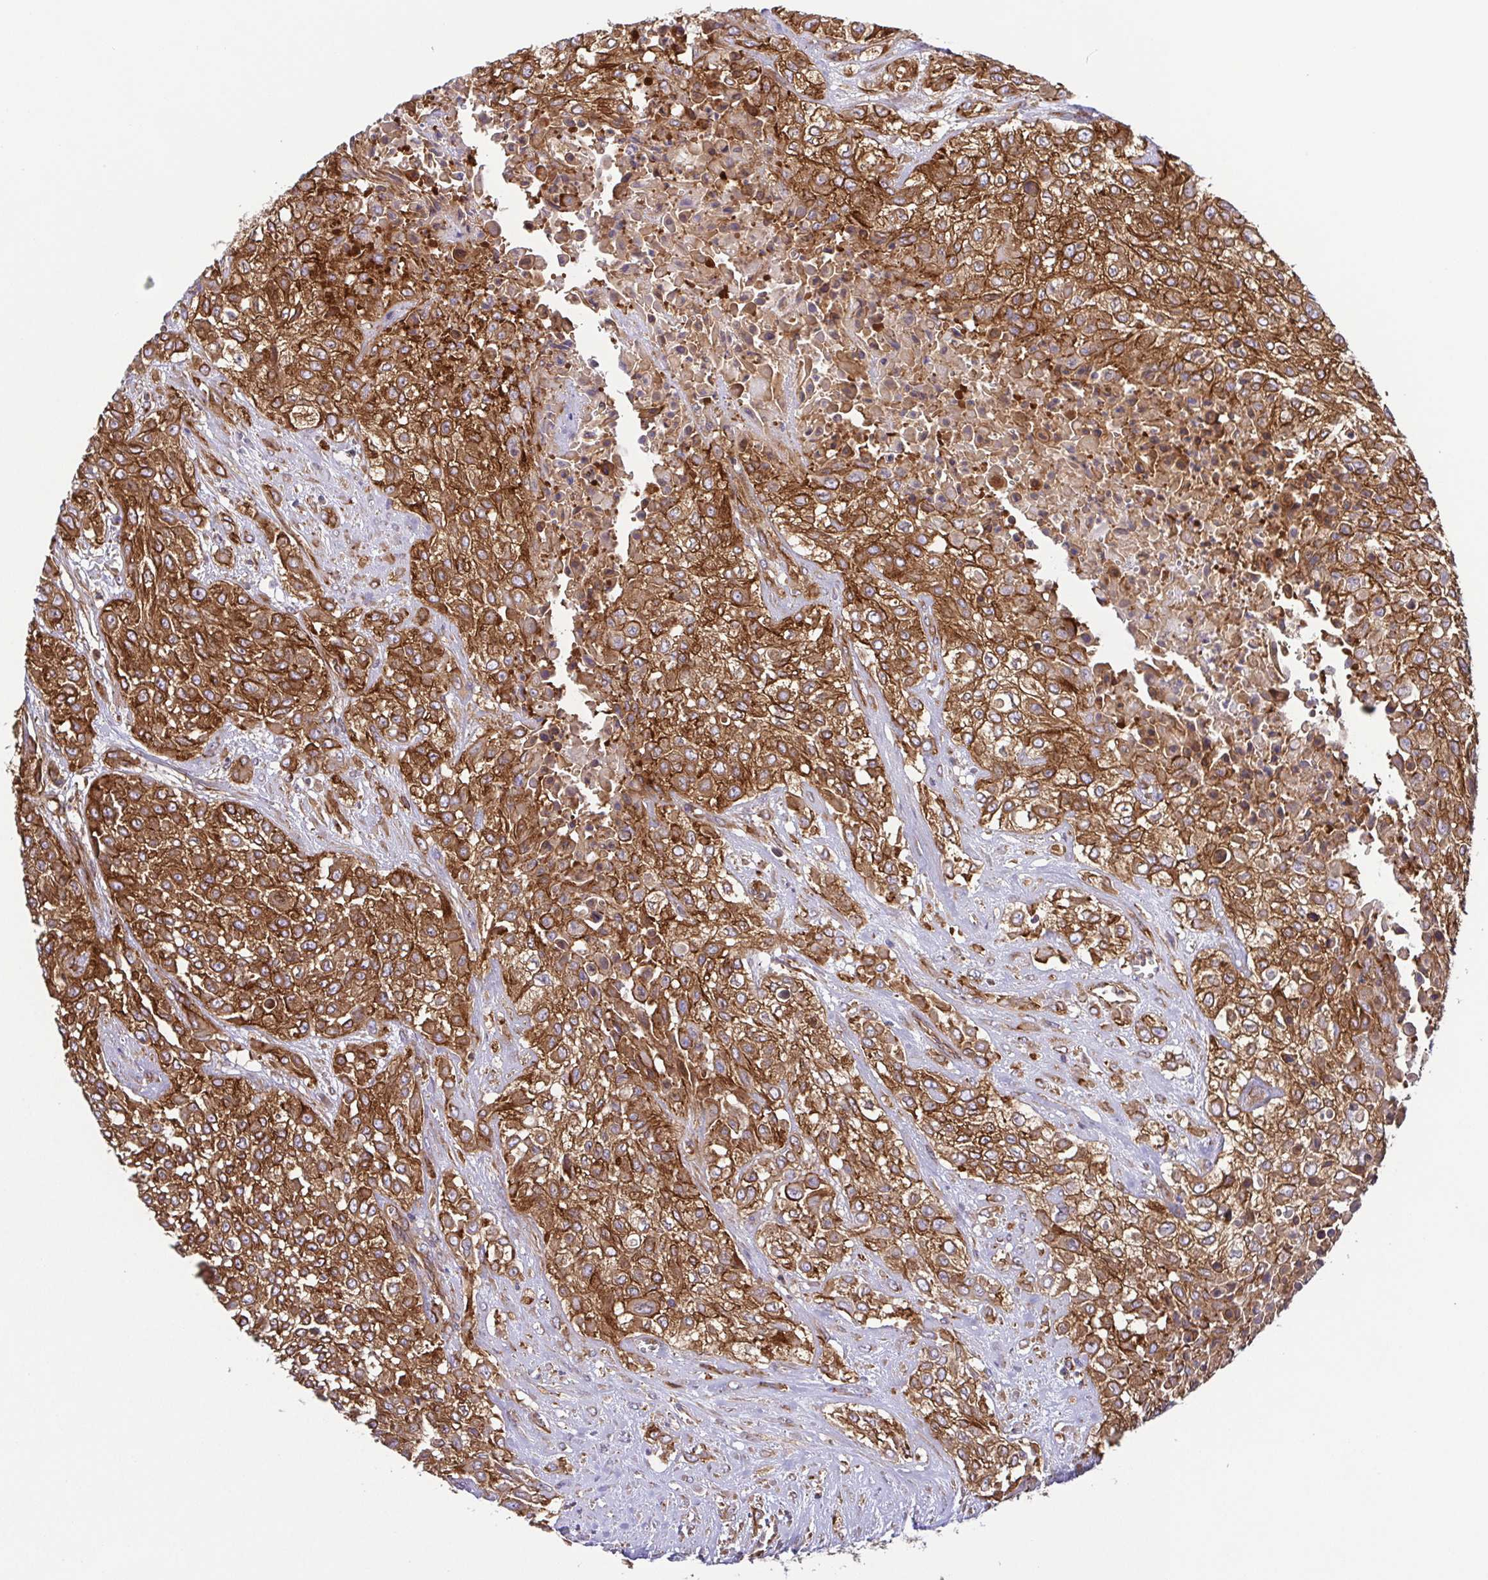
{"staining": {"intensity": "strong", "quantity": ">75%", "location": "cytoplasmic/membranous"}, "tissue": "urothelial cancer", "cell_type": "Tumor cells", "image_type": "cancer", "snomed": [{"axis": "morphology", "description": "Urothelial carcinoma, High grade"}, {"axis": "topography", "description": "Urinary bladder"}], "caption": "A brown stain labels strong cytoplasmic/membranous staining of a protein in high-grade urothelial carcinoma tumor cells.", "gene": "KIF5B", "patient": {"sex": "male", "age": 57}}